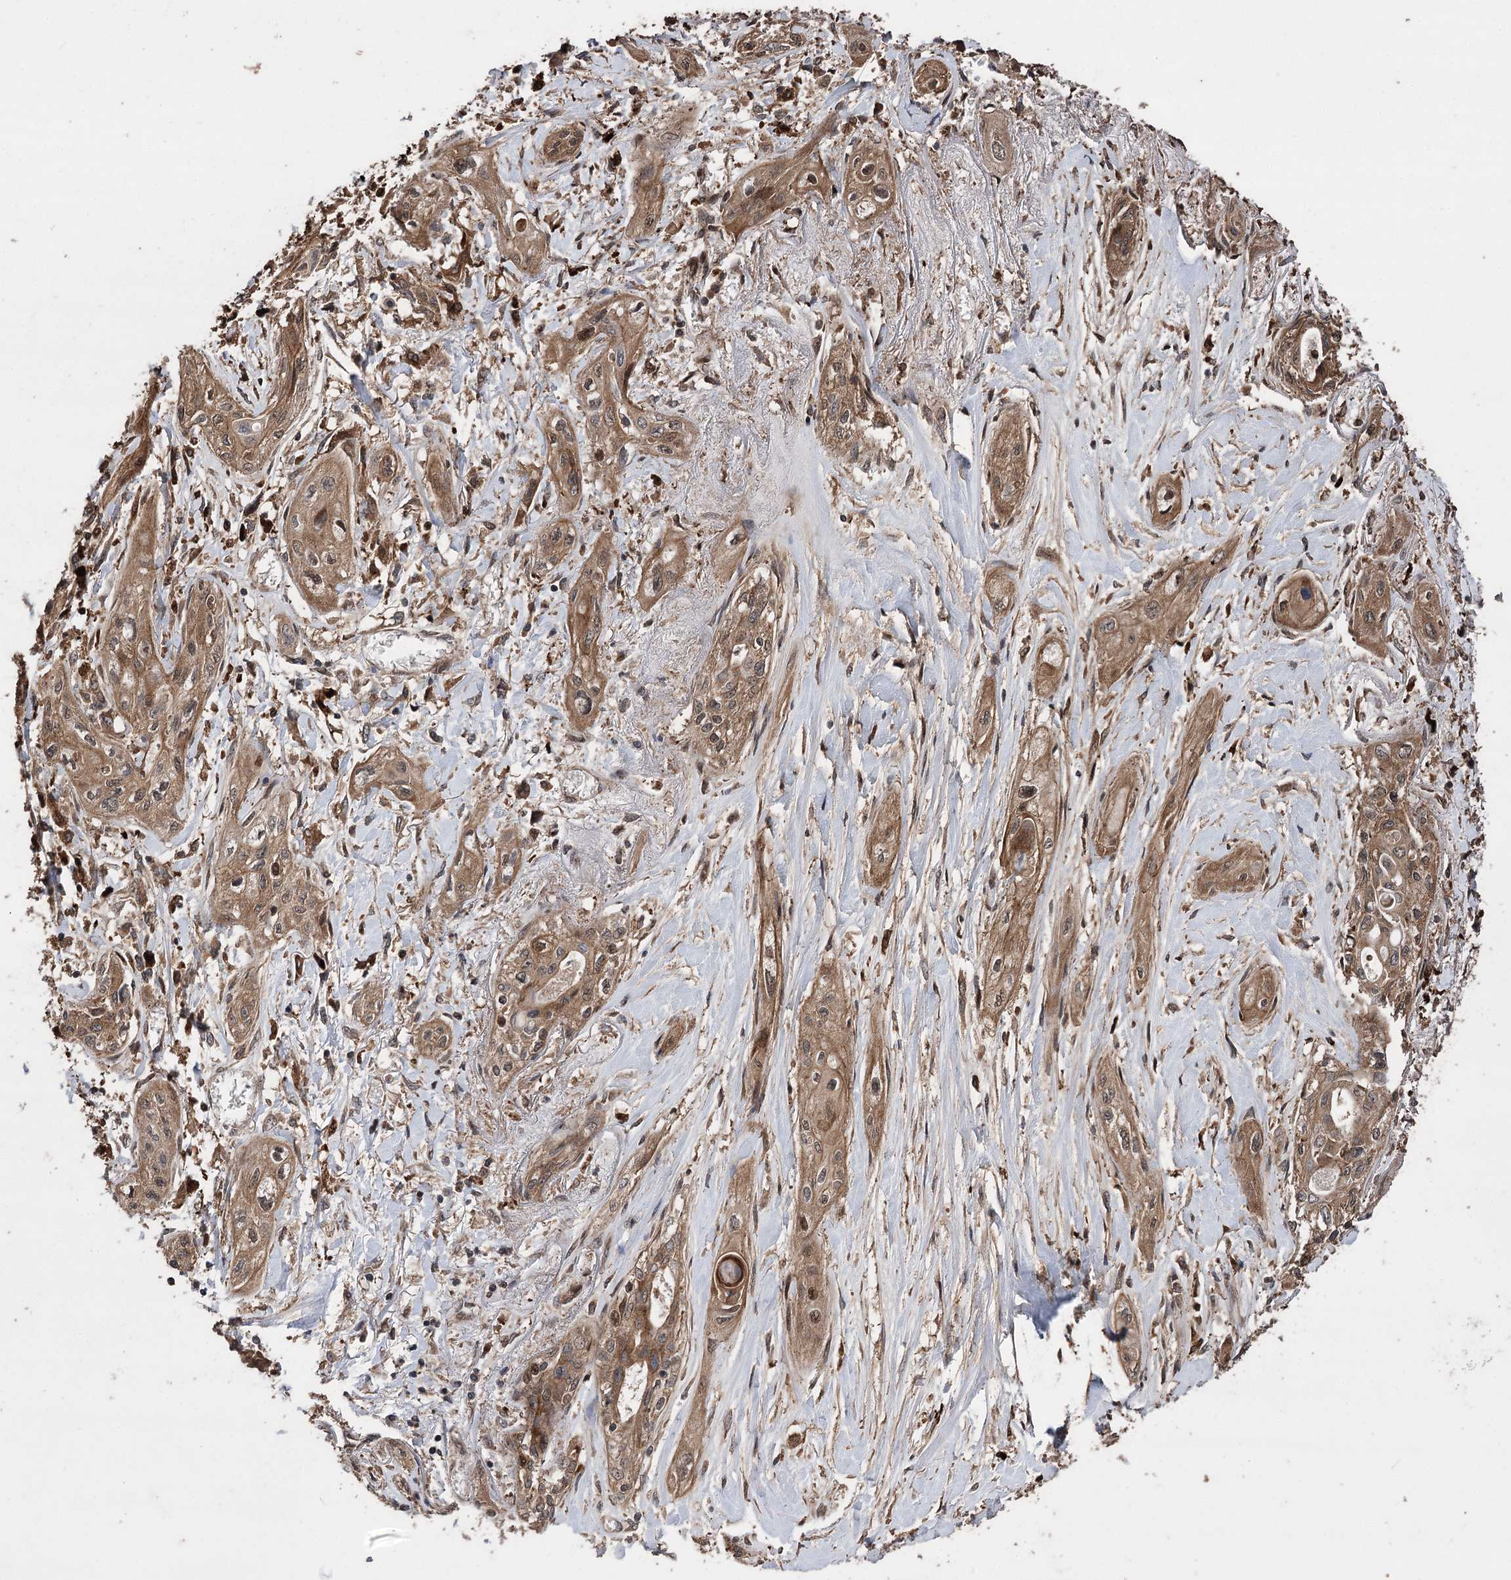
{"staining": {"intensity": "moderate", "quantity": ">75%", "location": "cytoplasmic/membranous"}, "tissue": "lung cancer", "cell_type": "Tumor cells", "image_type": "cancer", "snomed": [{"axis": "morphology", "description": "Squamous cell carcinoma, NOS"}, {"axis": "topography", "description": "Lung"}], "caption": "Immunohistochemical staining of human lung squamous cell carcinoma reveals moderate cytoplasmic/membranous protein expression in about >75% of tumor cells.", "gene": "RASSF3", "patient": {"sex": "female", "age": 47}}